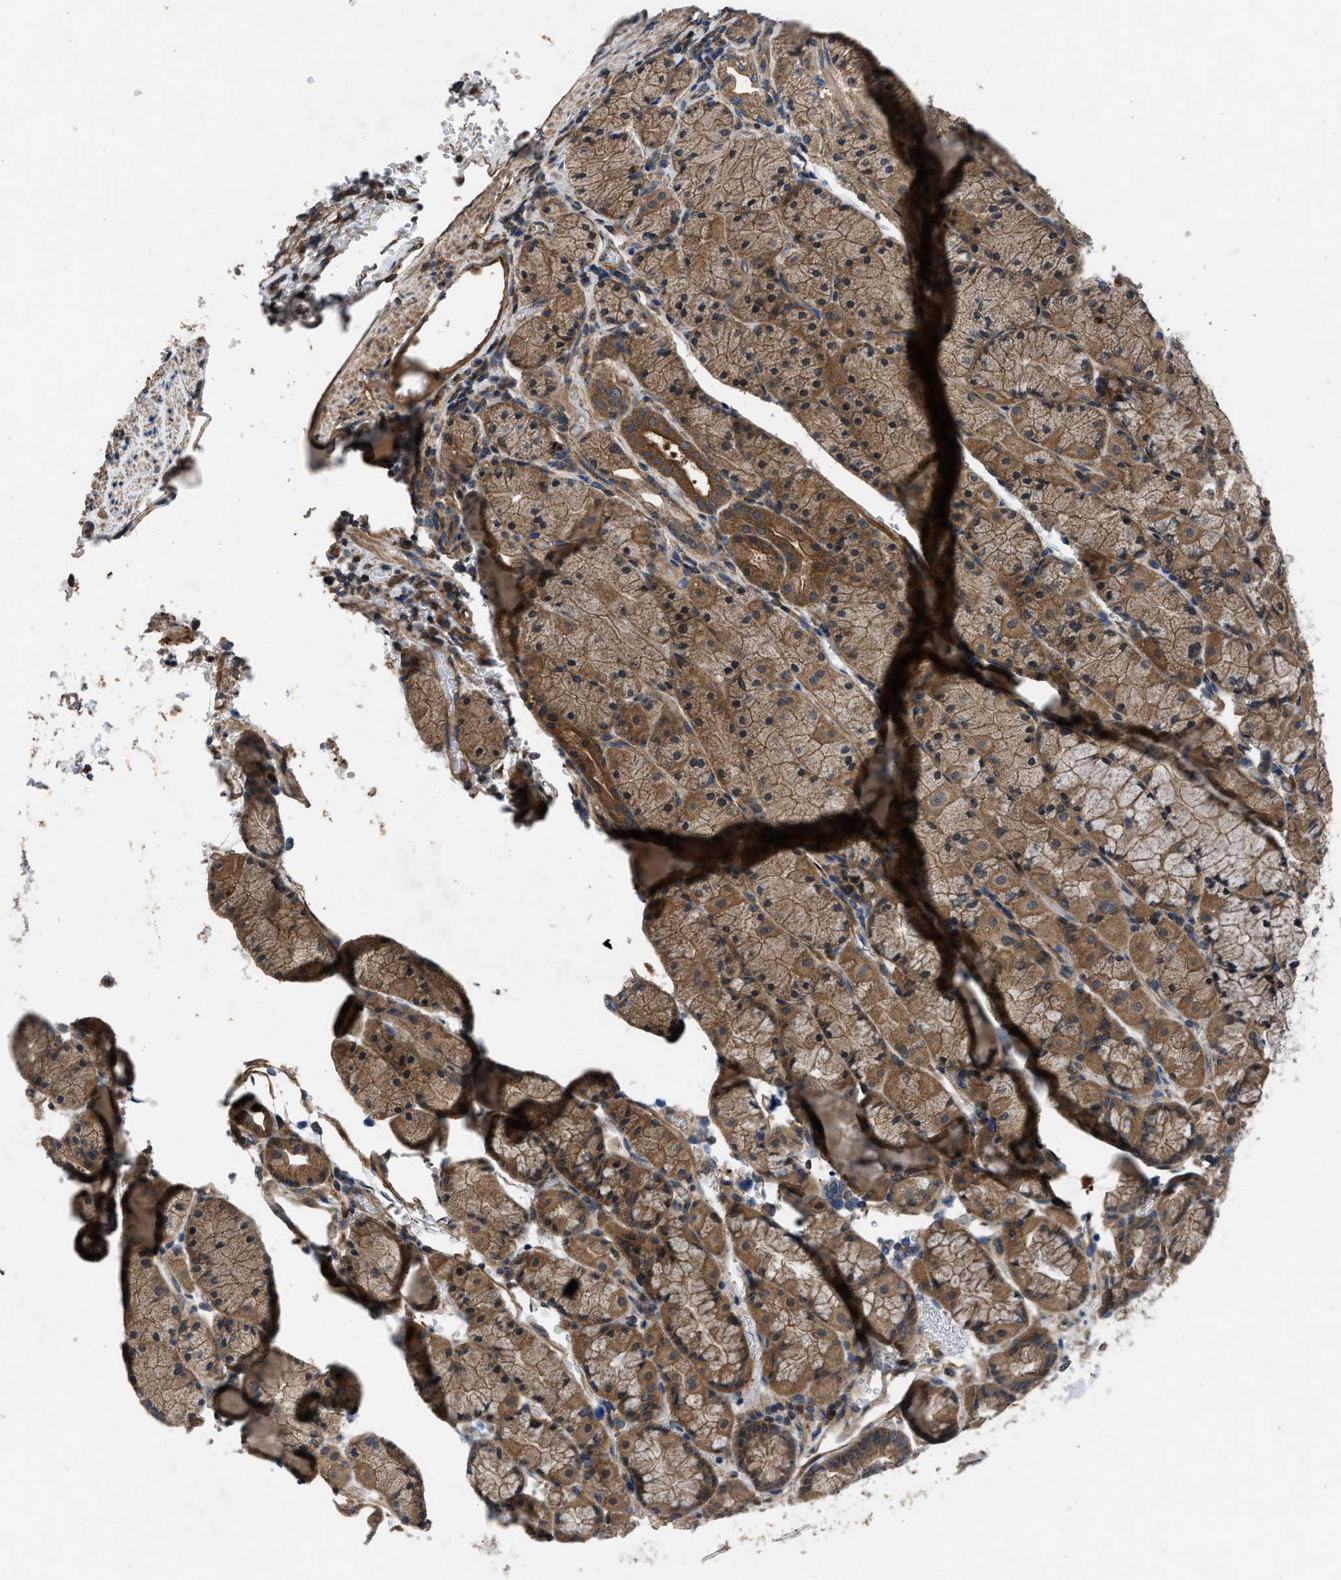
{"staining": {"intensity": "moderate", "quantity": ">75%", "location": "cytoplasmic/membranous"}, "tissue": "stomach", "cell_type": "Glandular cells", "image_type": "normal", "snomed": [{"axis": "morphology", "description": "Normal tissue, NOS"}, {"axis": "morphology", "description": "Carcinoid, malignant, NOS"}, {"axis": "topography", "description": "Stomach, upper"}], "caption": "This is a histology image of immunohistochemistry (IHC) staining of benign stomach, which shows moderate expression in the cytoplasmic/membranous of glandular cells.", "gene": "USP25", "patient": {"sex": "male", "age": 39}}